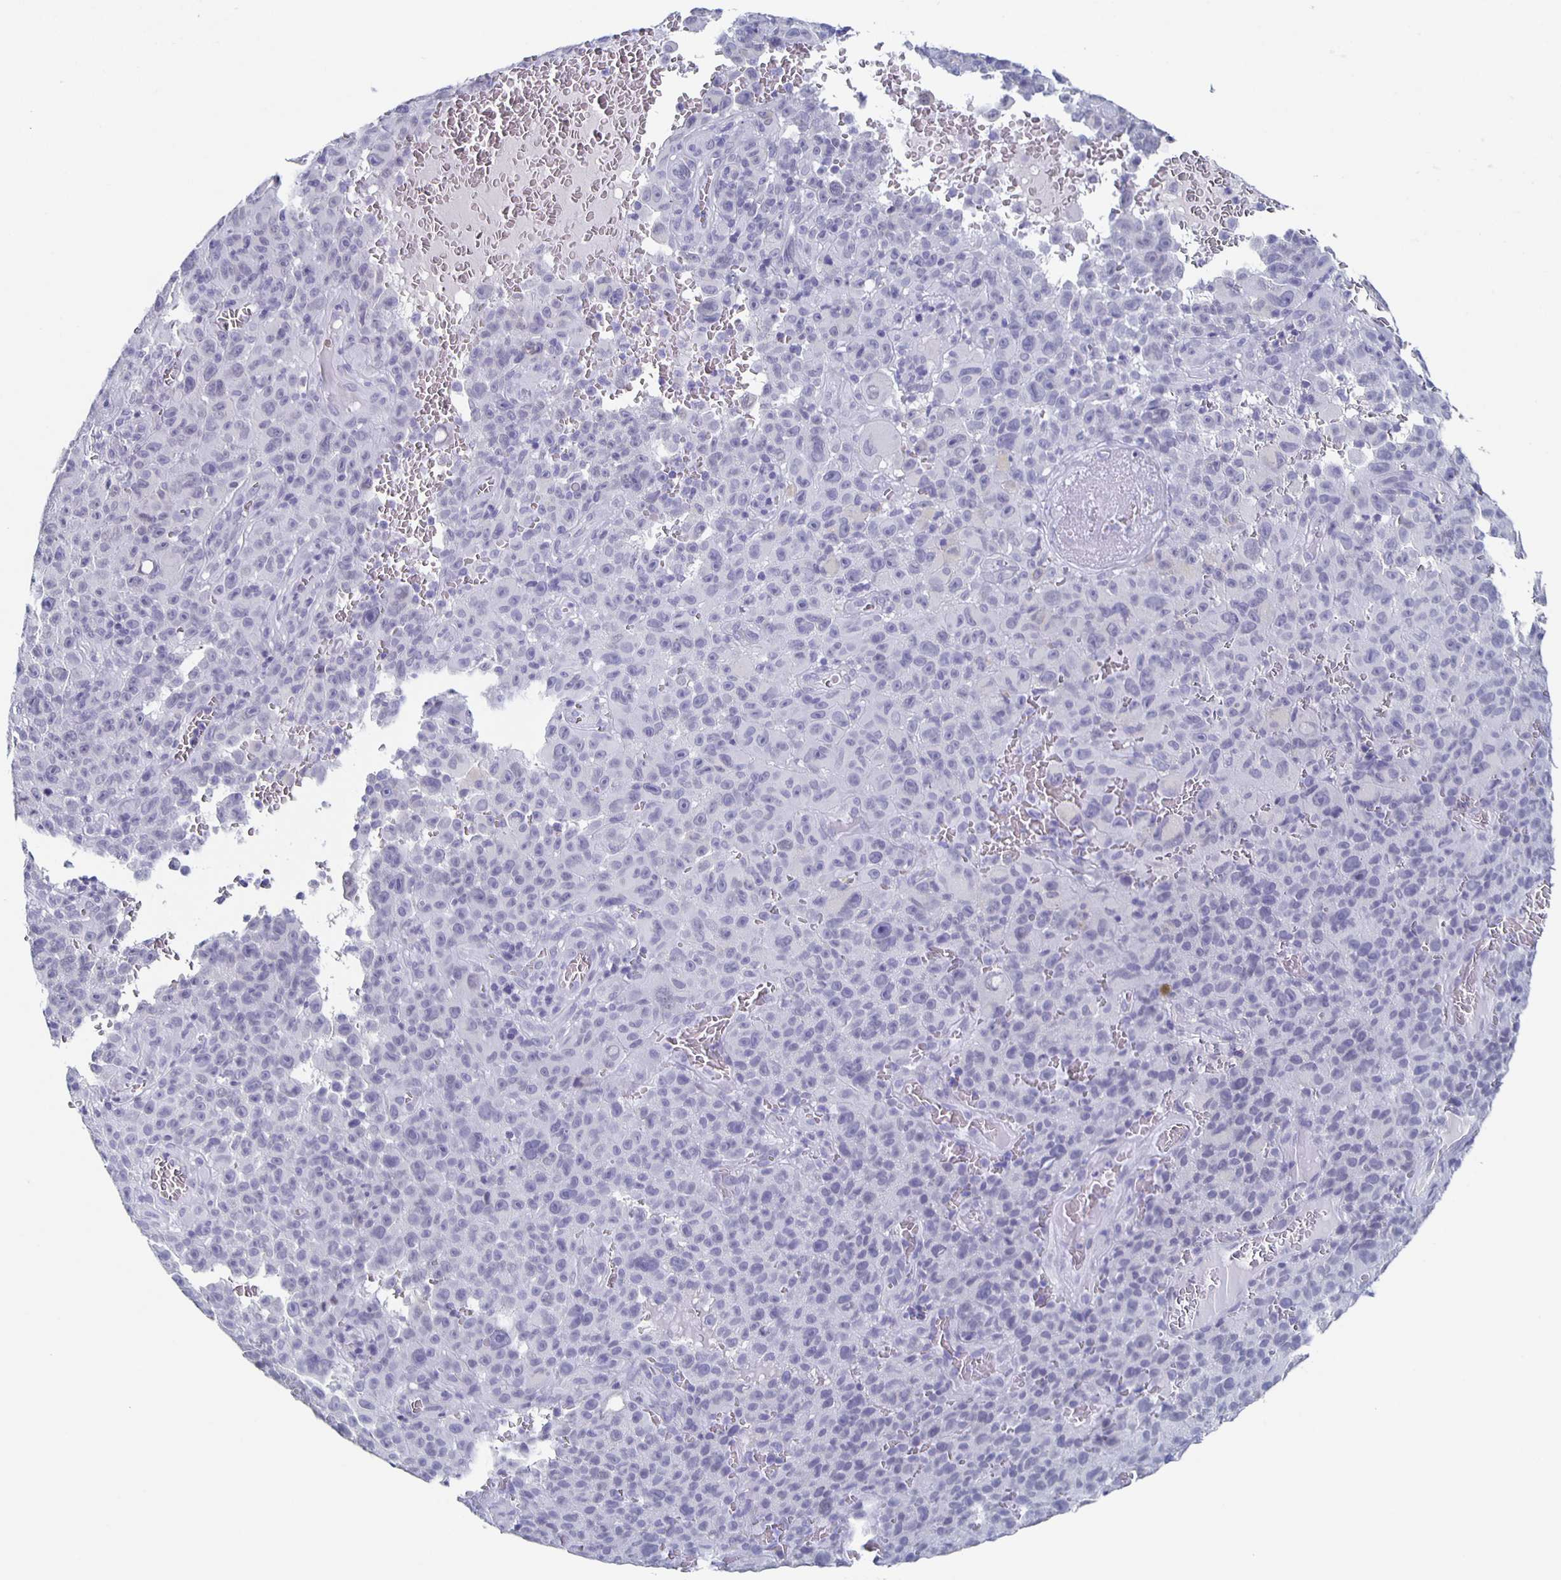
{"staining": {"intensity": "negative", "quantity": "none", "location": "none"}, "tissue": "melanoma", "cell_type": "Tumor cells", "image_type": "cancer", "snomed": [{"axis": "morphology", "description": "Malignant melanoma, NOS"}, {"axis": "topography", "description": "Skin"}], "caption": "Immunohistochemistry (IHC) histopathology image of melanoma stained for a protein (brown), which demonstrates no staining in tumor cells.", "gene": "CCDC17", "patient": {"sex": "female", "age": 82}}